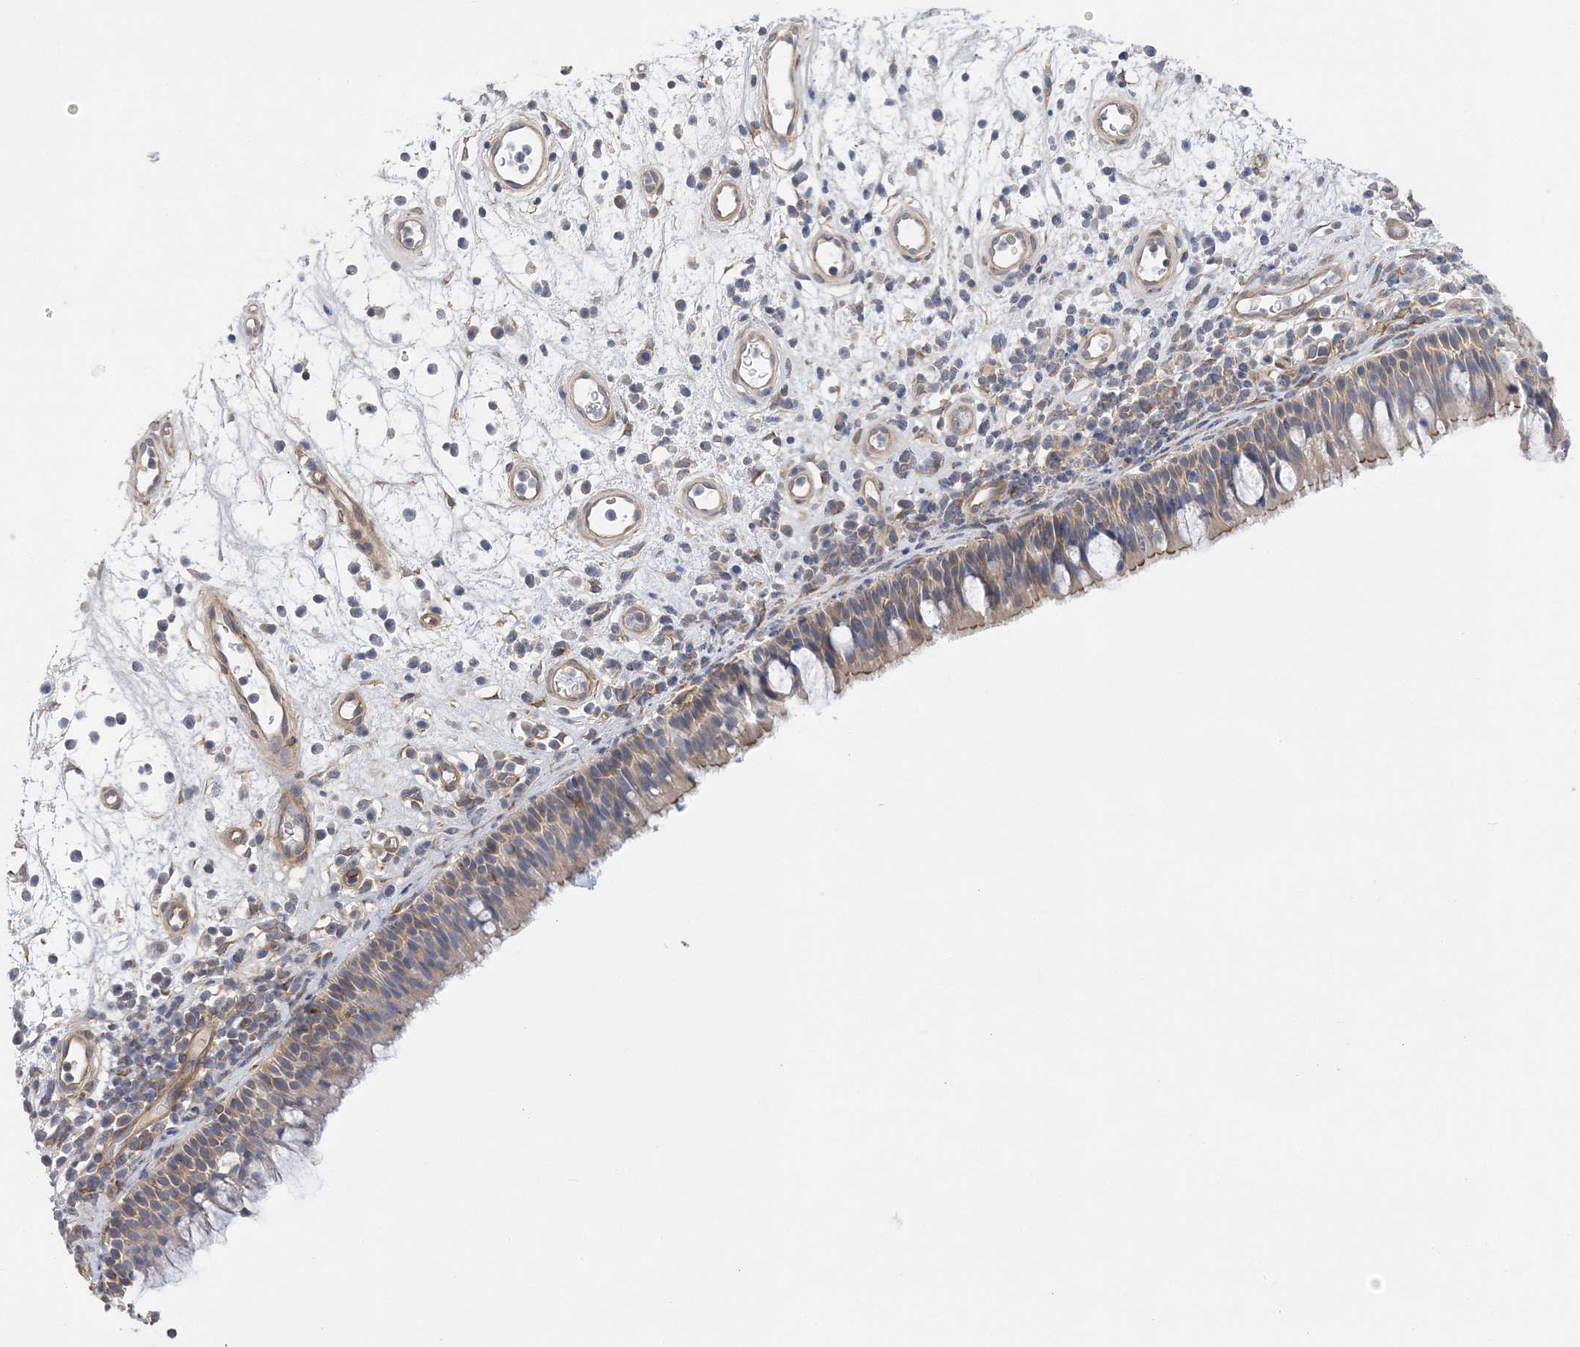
{"staining": {"intensity": "weak", "quantity": ">75%", "location": "cytoplasmic/membranous"}, "tissue": "nasopharynx", "cell_type": "Respiratory epithelial cells", "image_type": "normal", "snomed": [{"axis": "morphology", "description": "Normal tissue, NOS"}, {"axis": "morphology", "description": "Inflammation, NOS"}, {"axis": "morphology", "description": "Malignant melanoma, Metastatic site"}, {"axis": "topography", "description": "Nasopharynx"}], "caption": "Normal nasopharynx displays weak cytoplasmic/membranous positivity in about >75% of respiratory epithelial cells.", "gene": "MAP4K5", "patient": {"sex": "male", "age": 70}}